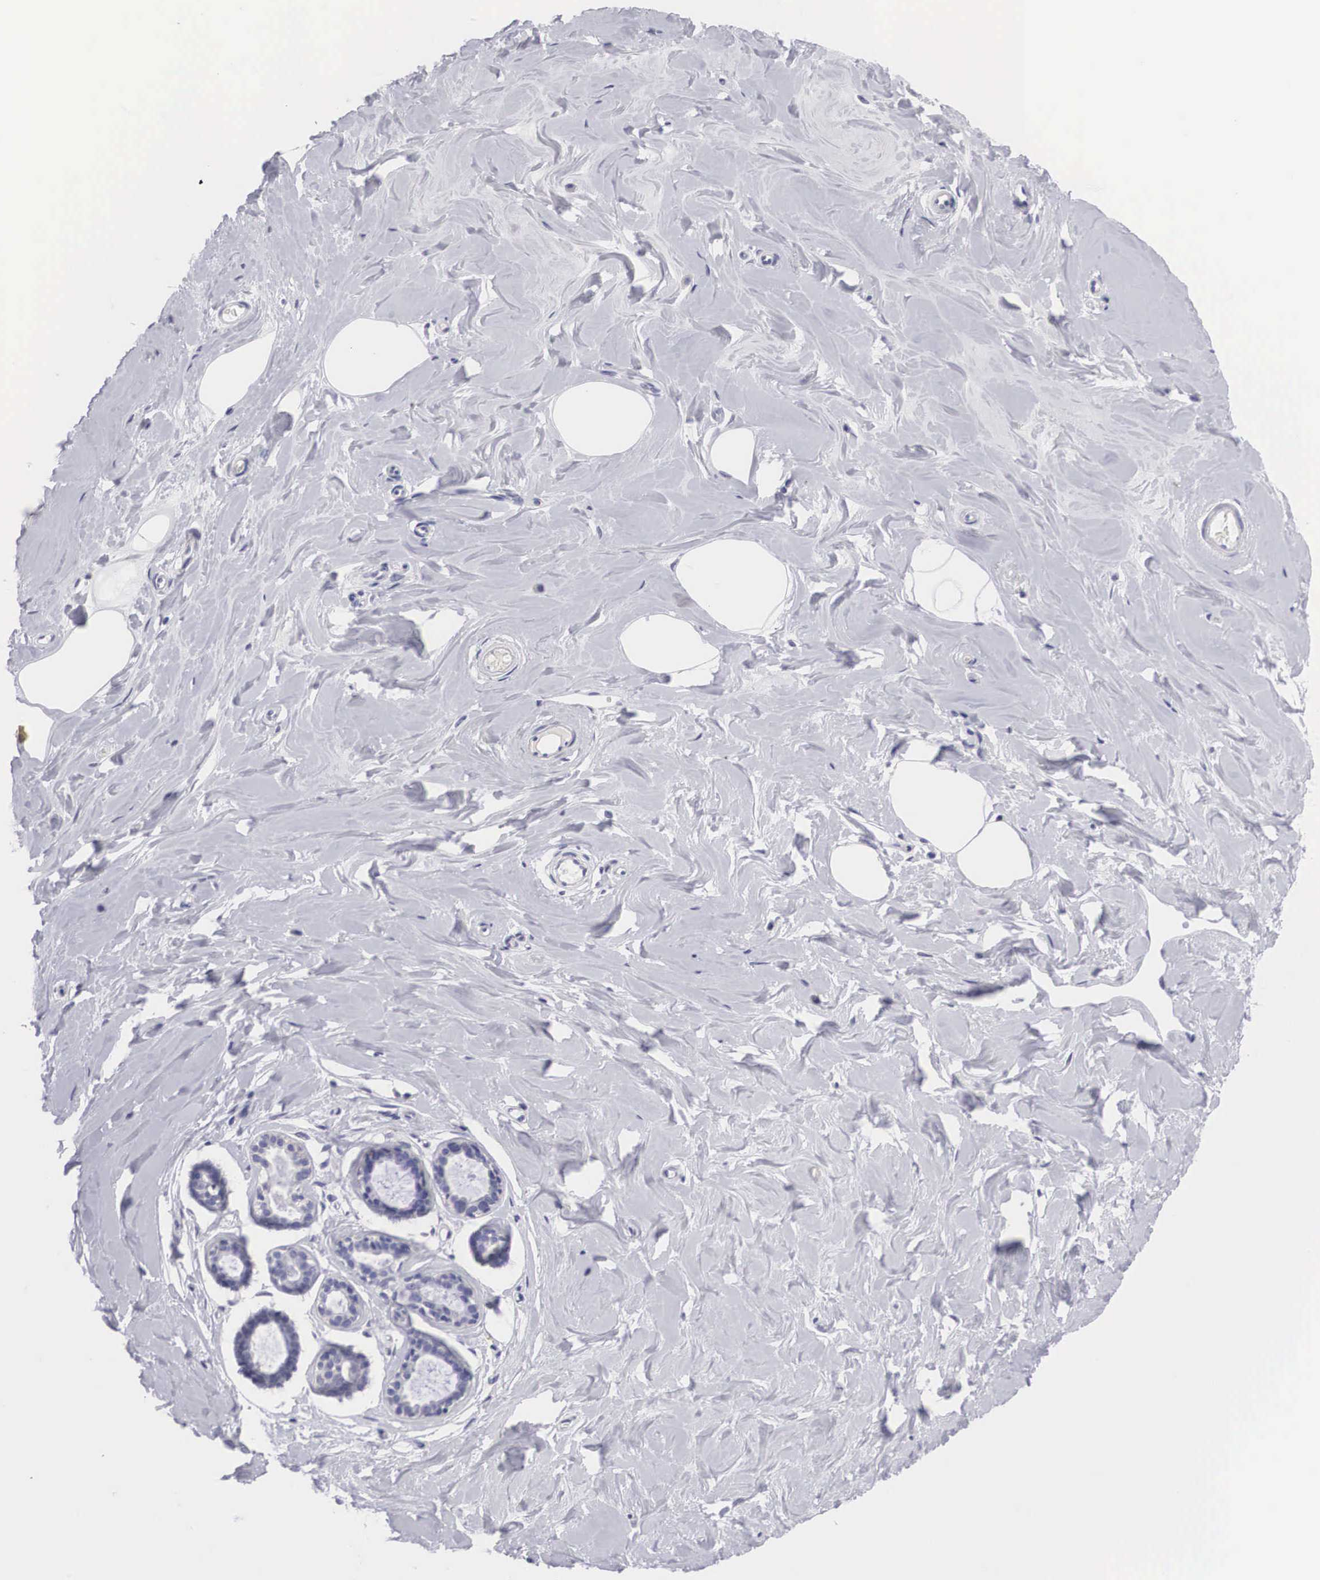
{"staining": {"intensity": "negative", "quantity": "none", "location": "none"}, "tissue": "breast", "cell_type": "Adipocytes", "image_type": "normal", "snomed": [{"axis": "morphology", "description": "Normal tissue, NOS"}, {"axis": "topography", "description": "Breast"}], "caption": "The immunohistochemistry histopathology image has no significant positivity in adipocytes of breast.", "gene": "ARMCX3", "patient": {"sex": "female", "age": 44}}